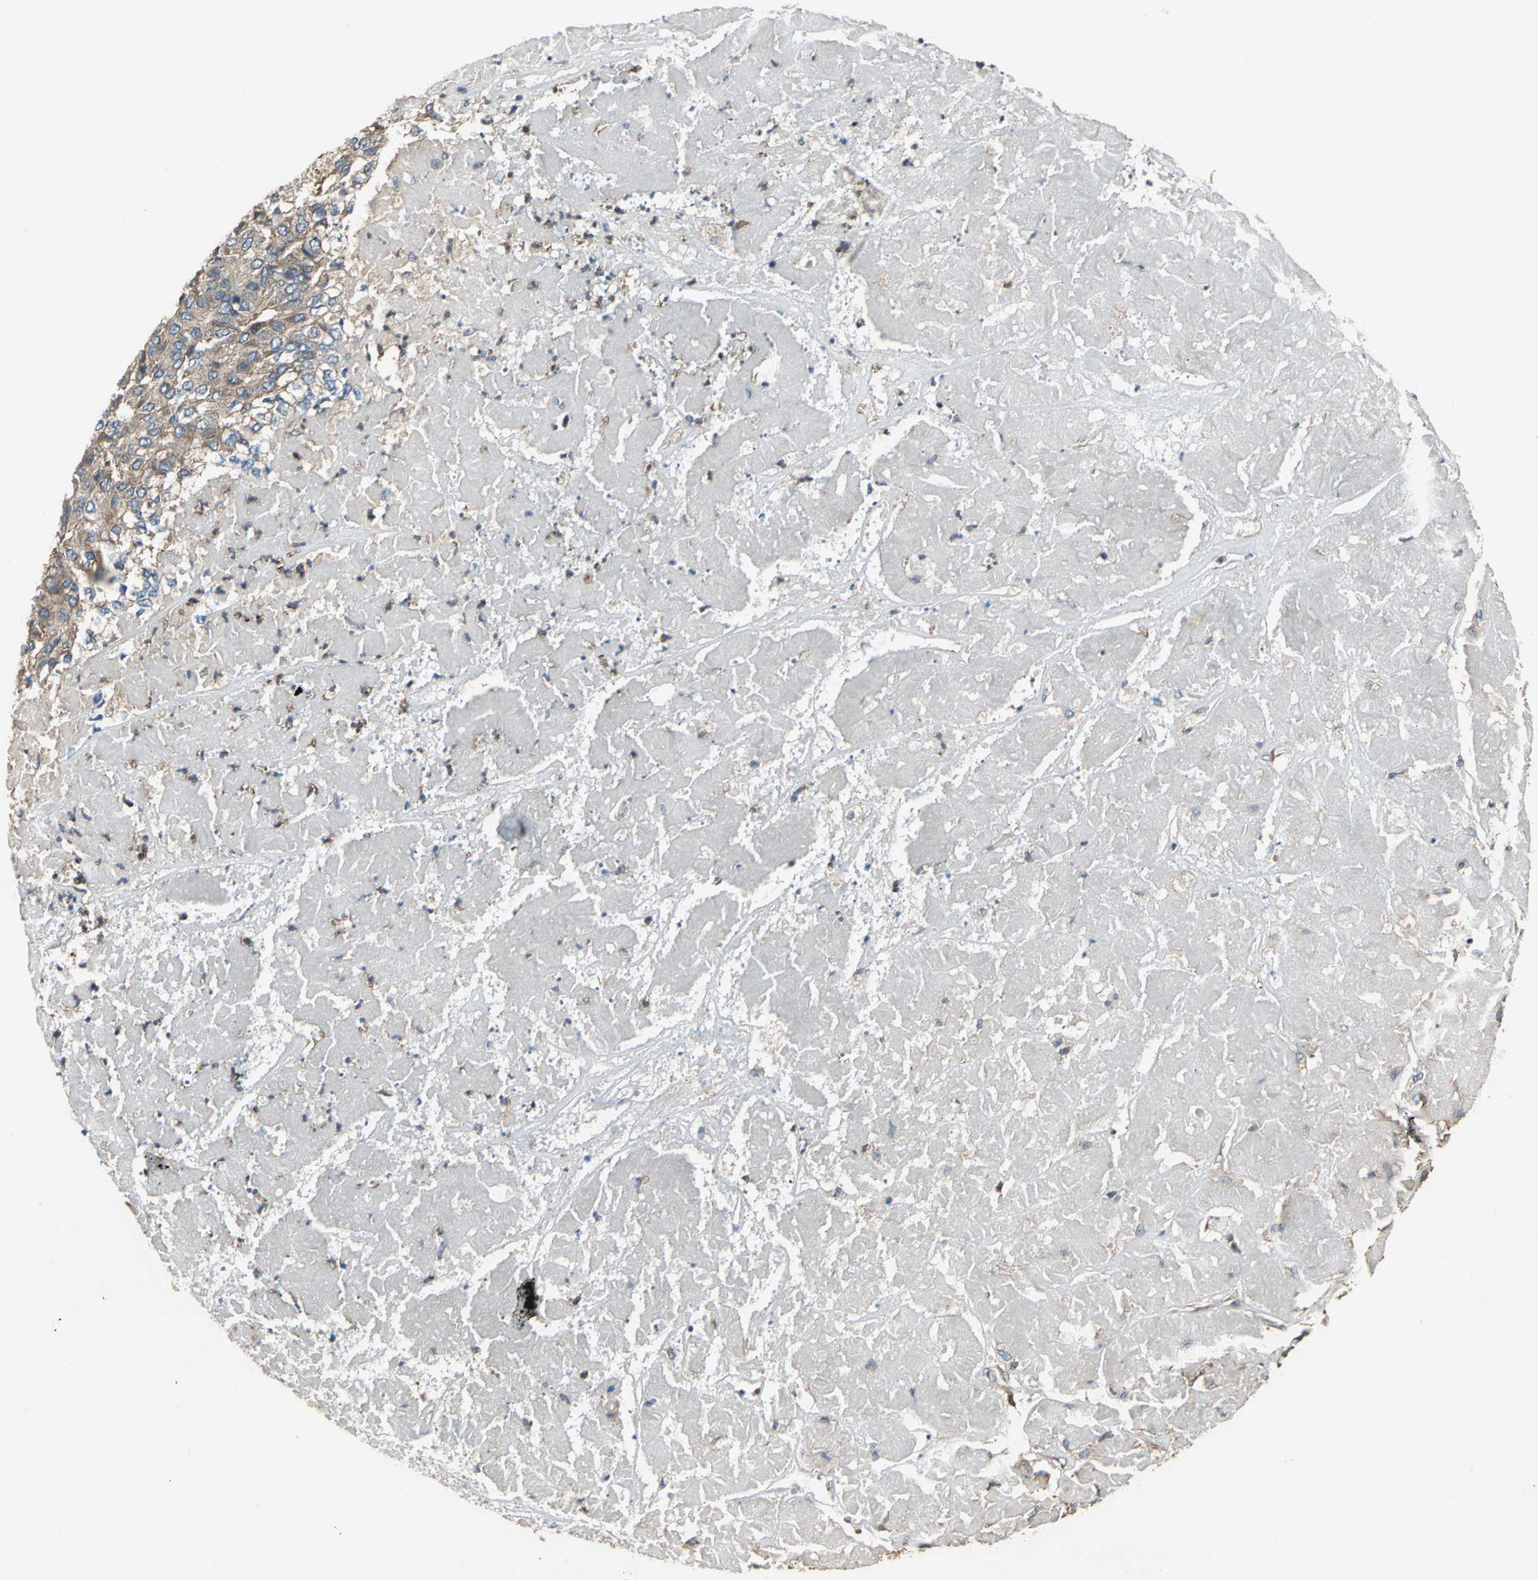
{"staining": {"intensity": "moderate", "quantity": ">75%", "location": "cytoplasmic/membranous"}, "tissue": "pancreatic cancer", "cell_type": "Tumor cells", "image_type": "cancer", "snomed": [{"axis": "morphology", "description": "Adenocarcinoma, NOS"}, {"axis": "topography", "description": "Pancreas"}], "caption": "This histopathology image shows immunohistochemistry (IHC) staining of human pancreatic adenocarcinoma, with medium moderate cytoplasmic/membranous staining in about >75% of tumor cells.", "gene": "CAPN1", "patient": {"sex": "male", "age": 50}}